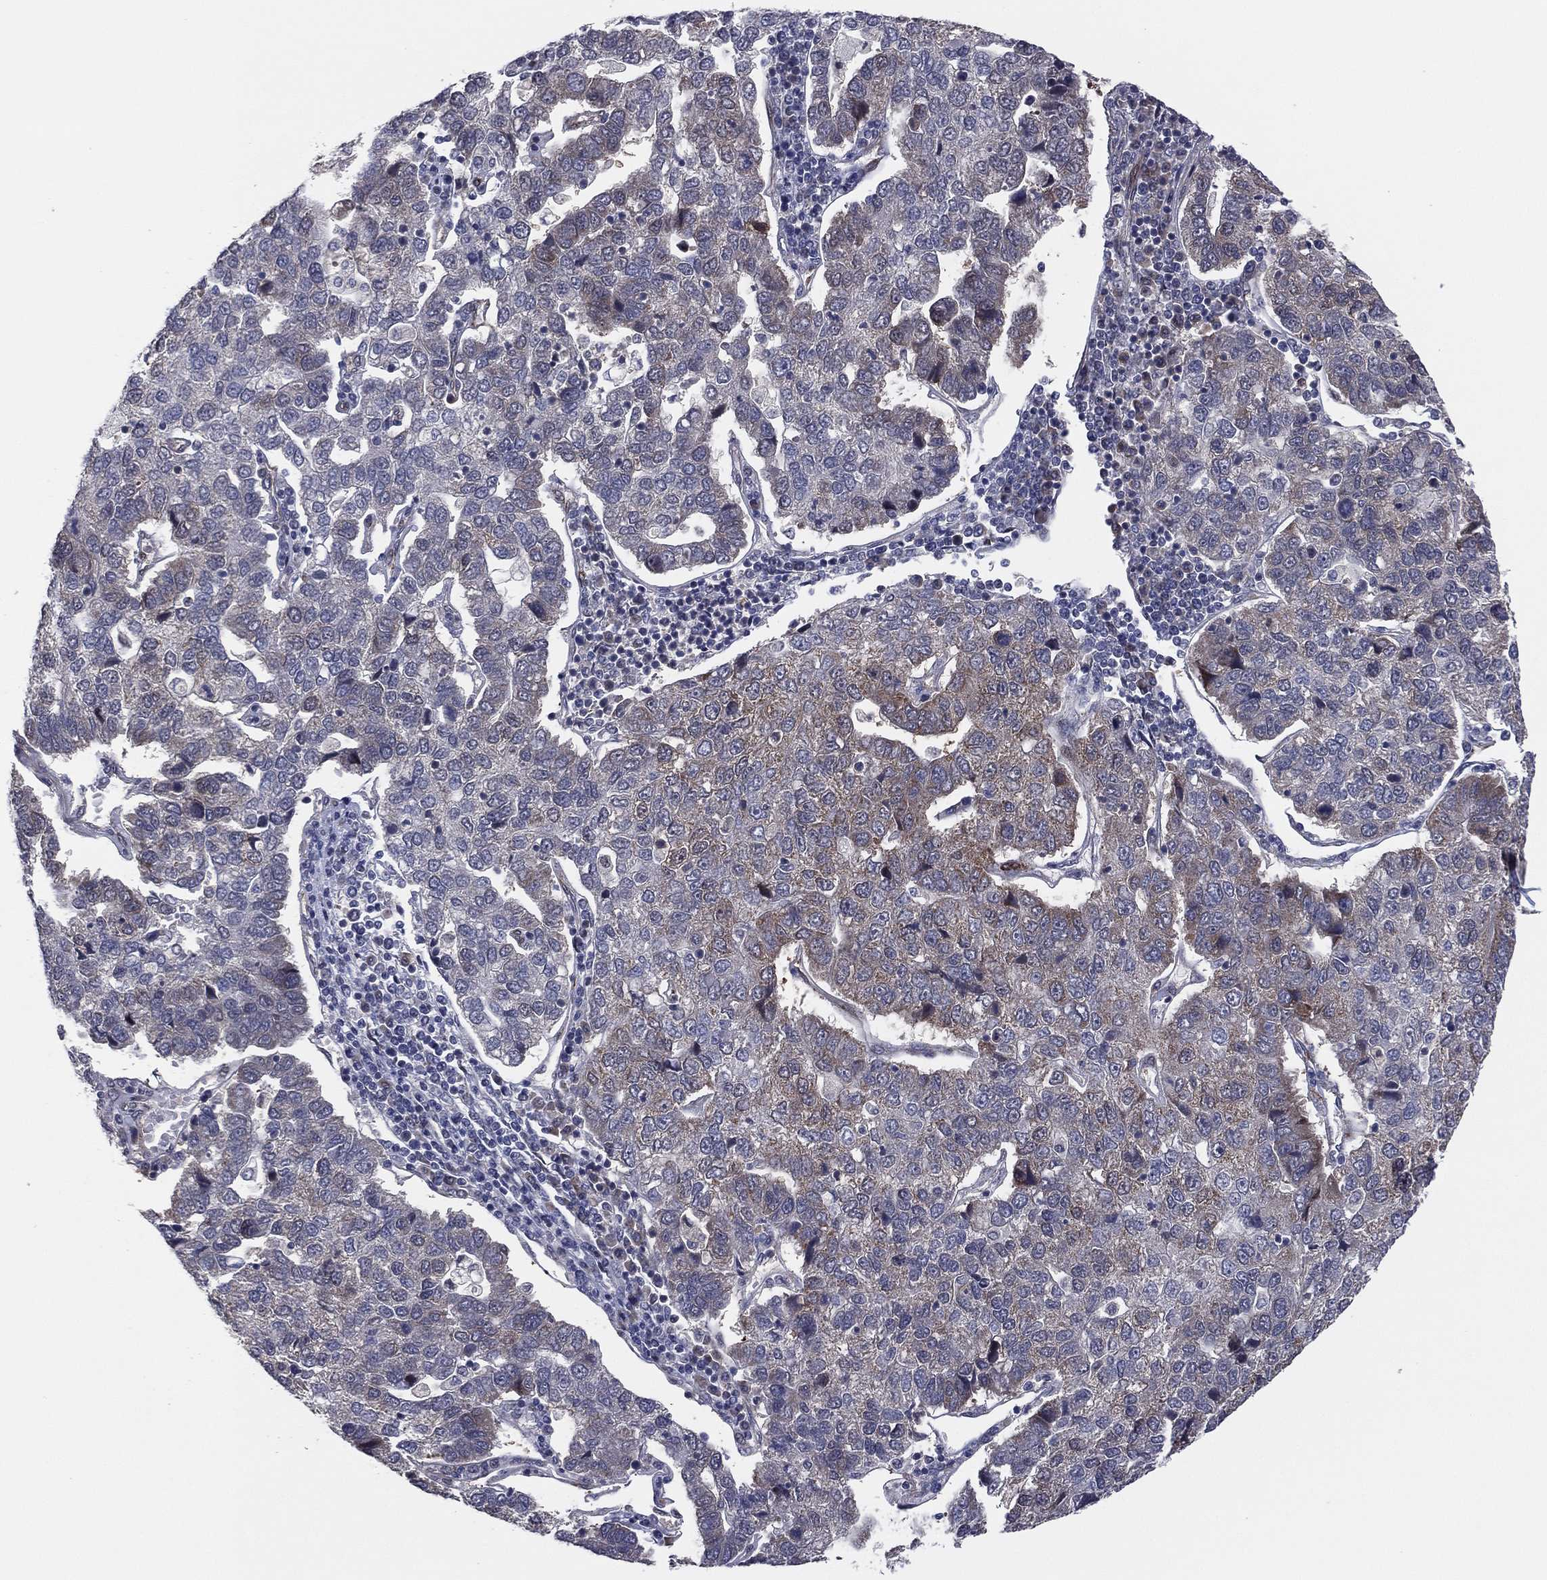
{"staining": {"intensity": "moderate", "quantity": "<25%", "location": "cytoplasmic/membranous"}, "tissue": "pancreatic cancer", "cell_type": "Tumor cells", "image_type": "cancer", "snomed": [{"axis": "morphology", "description": "Adenocarcinoma, NOS"}, {"axis": "topography", "description": "Pancreas"}], "caption": "About <25% of tumor cells in human pancreatic cancer (adenocarcinoma) show moderate cytoplasmic/membranous protein expression as visualized by brown immunohistochemical staining.", "gene": "SNCG", "patient": {"sex": "female", "age": 61}}